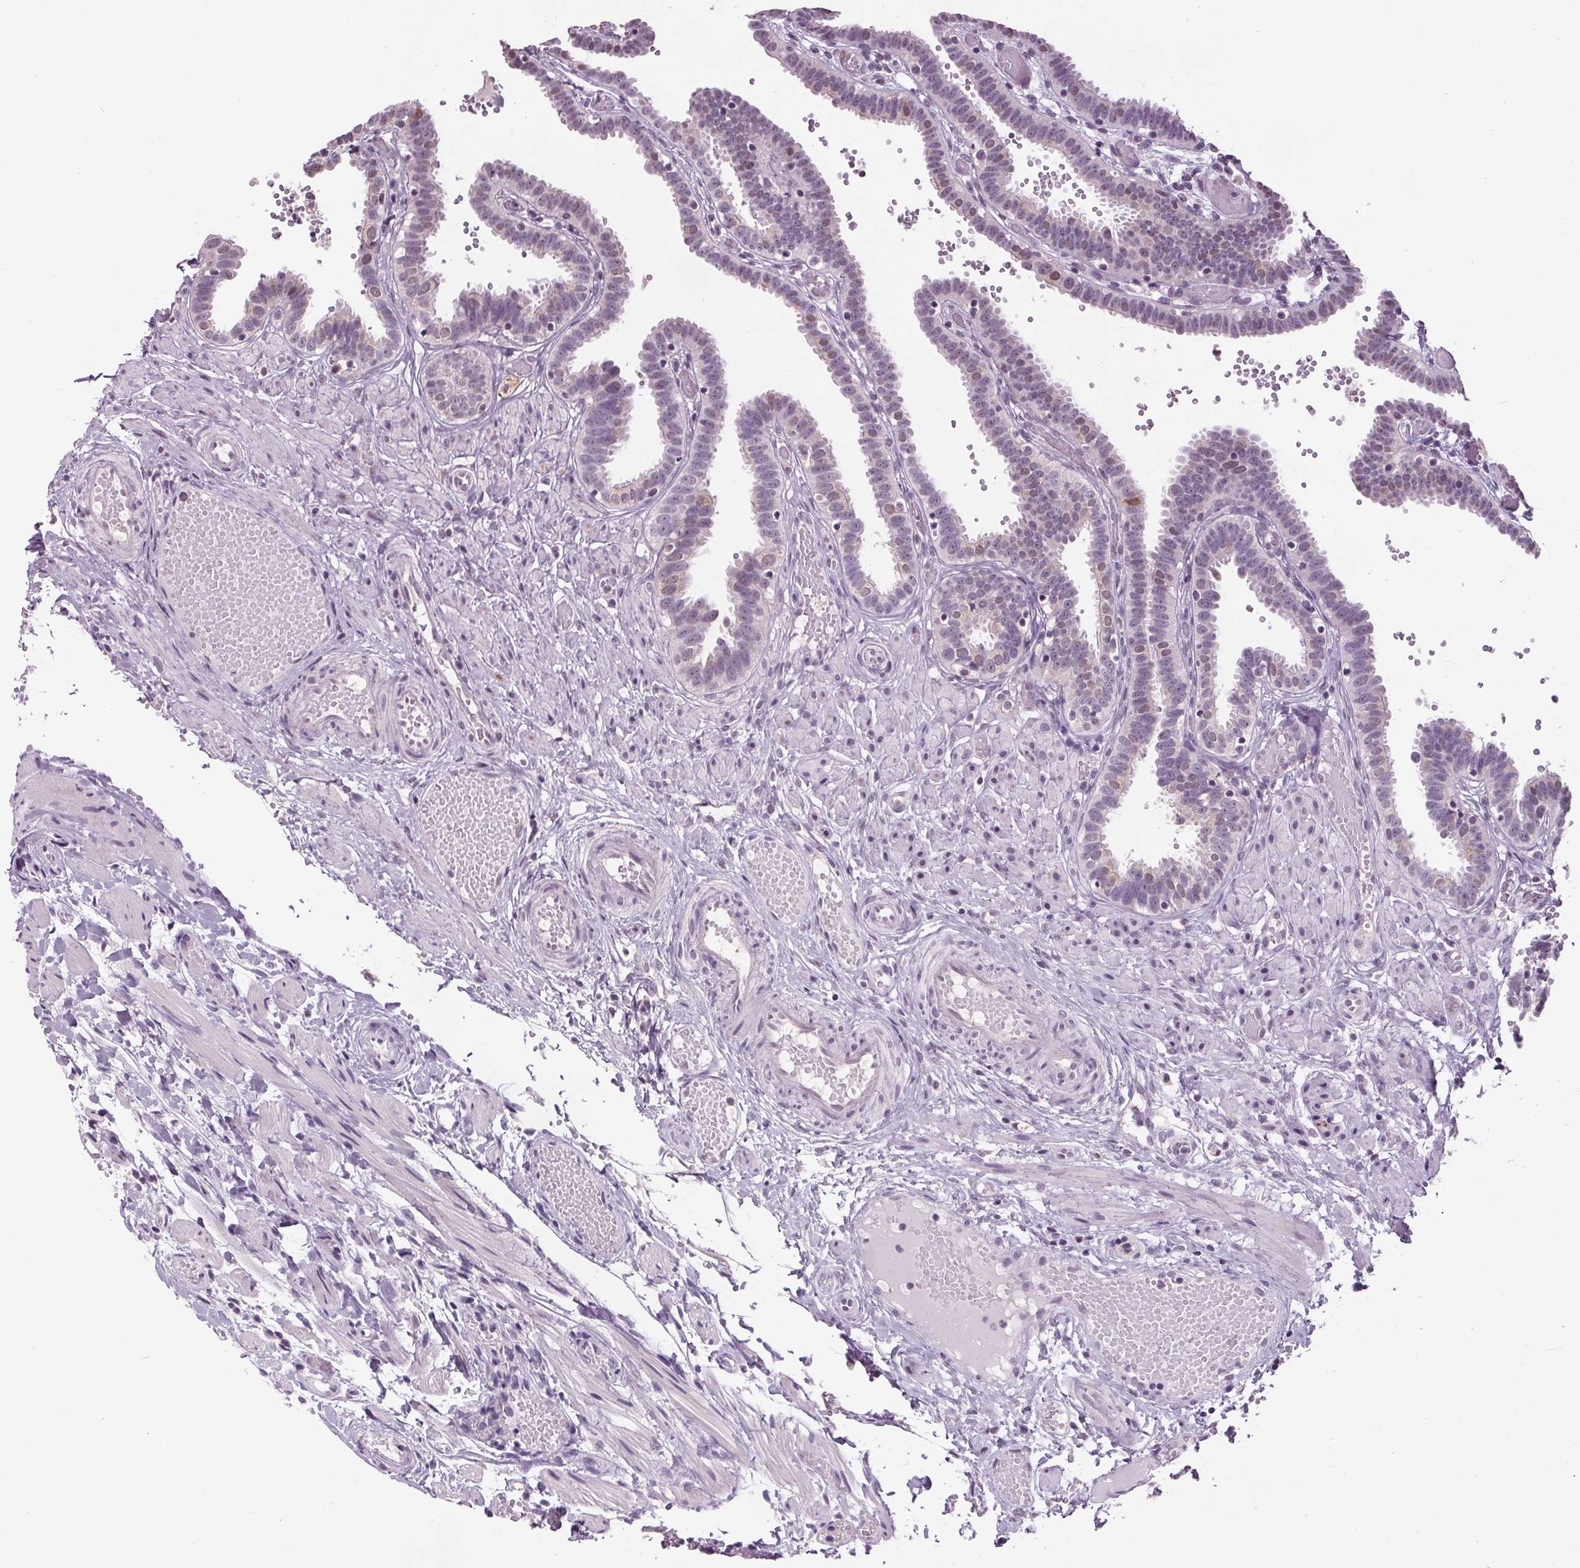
{"staining": {"intensity": "negative", "quantity": "none", "location": "none"}, "tissue": "fallopian tube", "cell_type": "Glandular cells", "image_type": "normal", "snomed": [{"axis": "morphology", "description": "Normal tissue, NOS"}, {"axis": "topography", "description": "Fallopian tube"}], "caption": "A histopathology image of human fallopian tube is negative for staining in glandular cells.", "gene": "SLC2A9", "patient": {"sex": "female", "age": 37}}